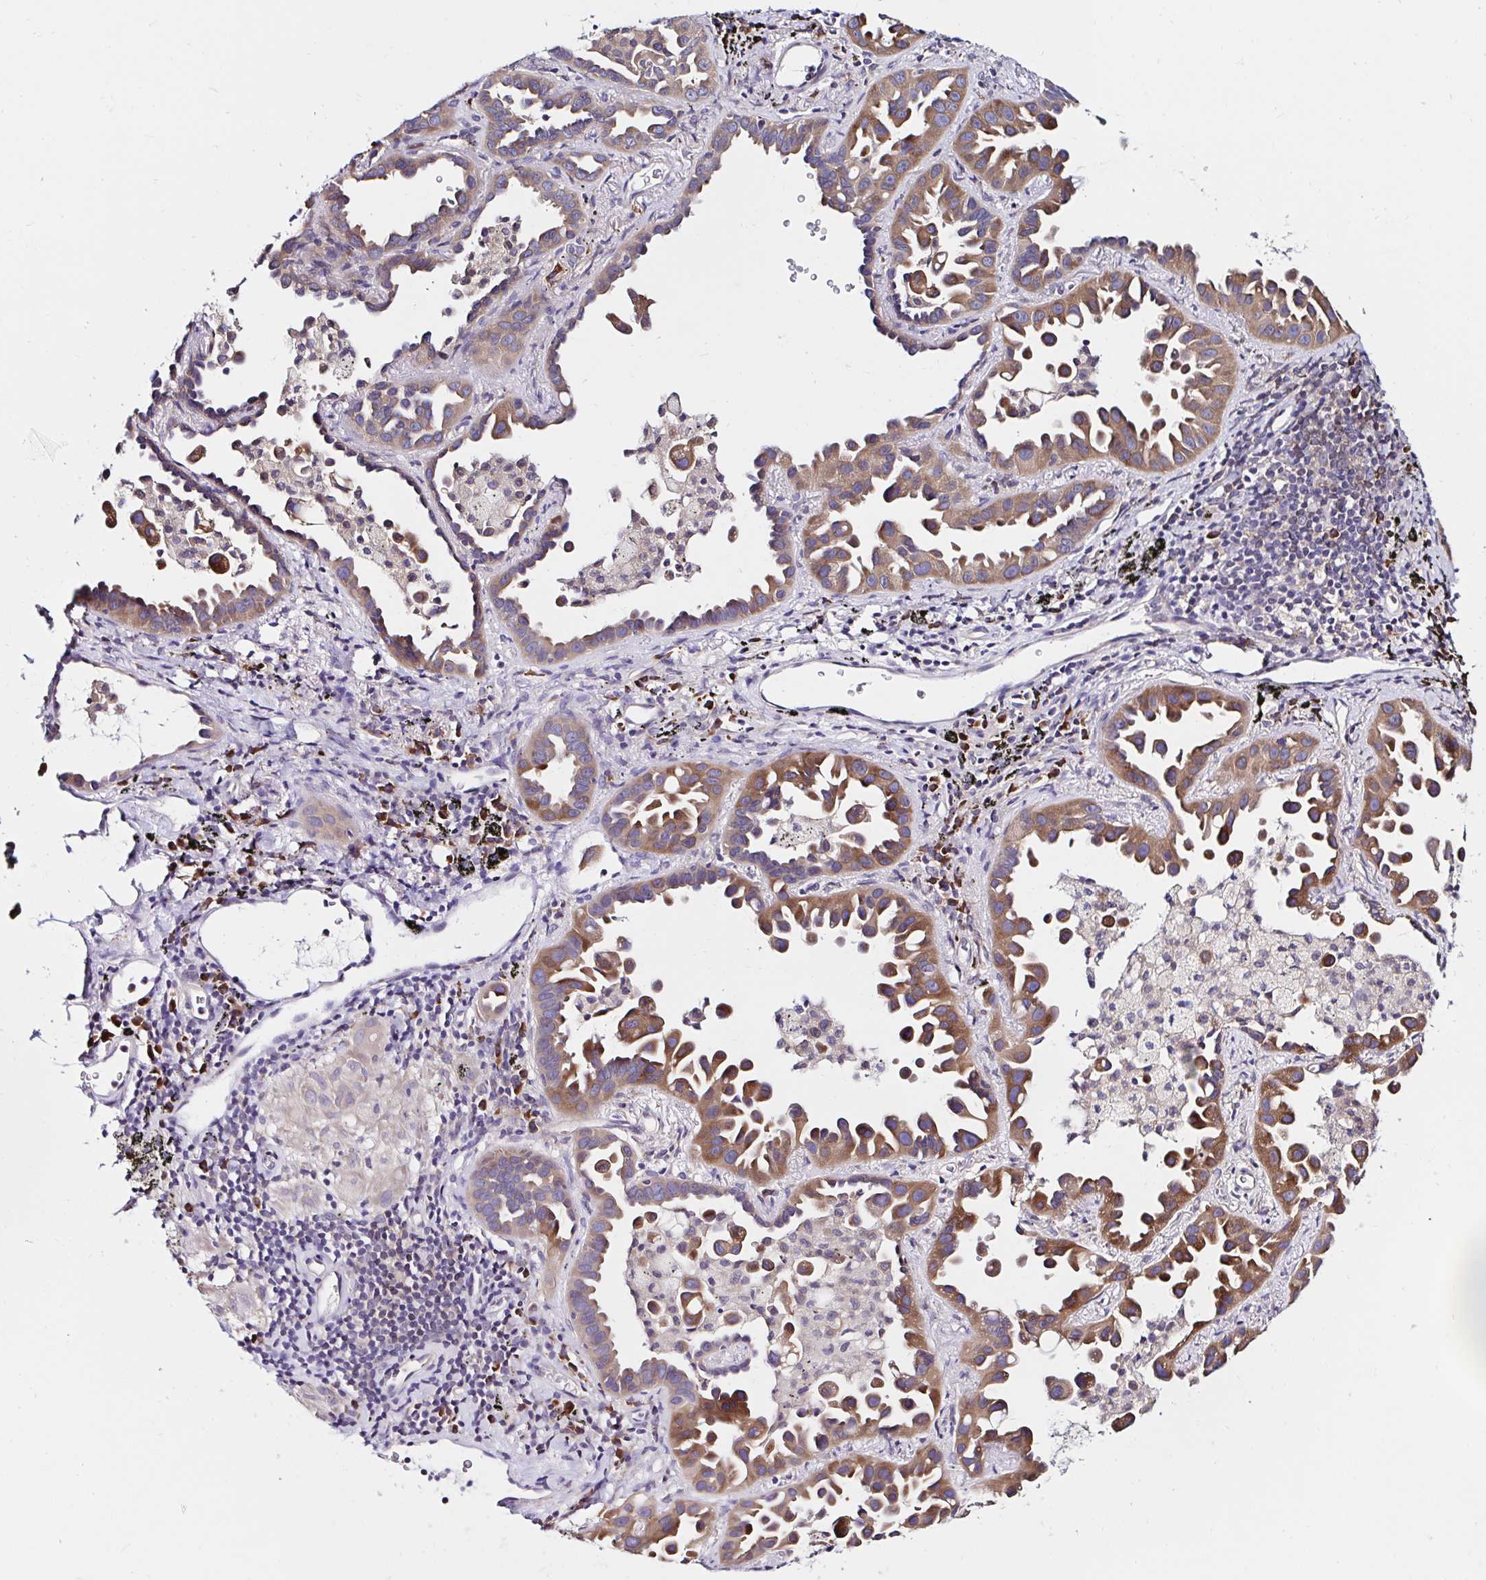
{"staining": {"intensity": "moderate", "quantity": ">75%", "location": "cytoplasmic/membranous"}, "tissue": "lung cancer", "cell_type": "Tumor cells", "image_type": "cancer", "snomed": [{"axis": "morphology", "description": "Adenocarcinoma, NOS"}, {"axis": "topography", "description": "Lung"}], "caption": "Immunohistochemical staining of human lung cancer (adenocarcinoma) demonstrates medium levels of moderate cytoplasmic/membranous protein positivity in approximately >75% of tumor cells.", "gene": "VSIG2", "patient": {"sex": "male", "age": 68}}